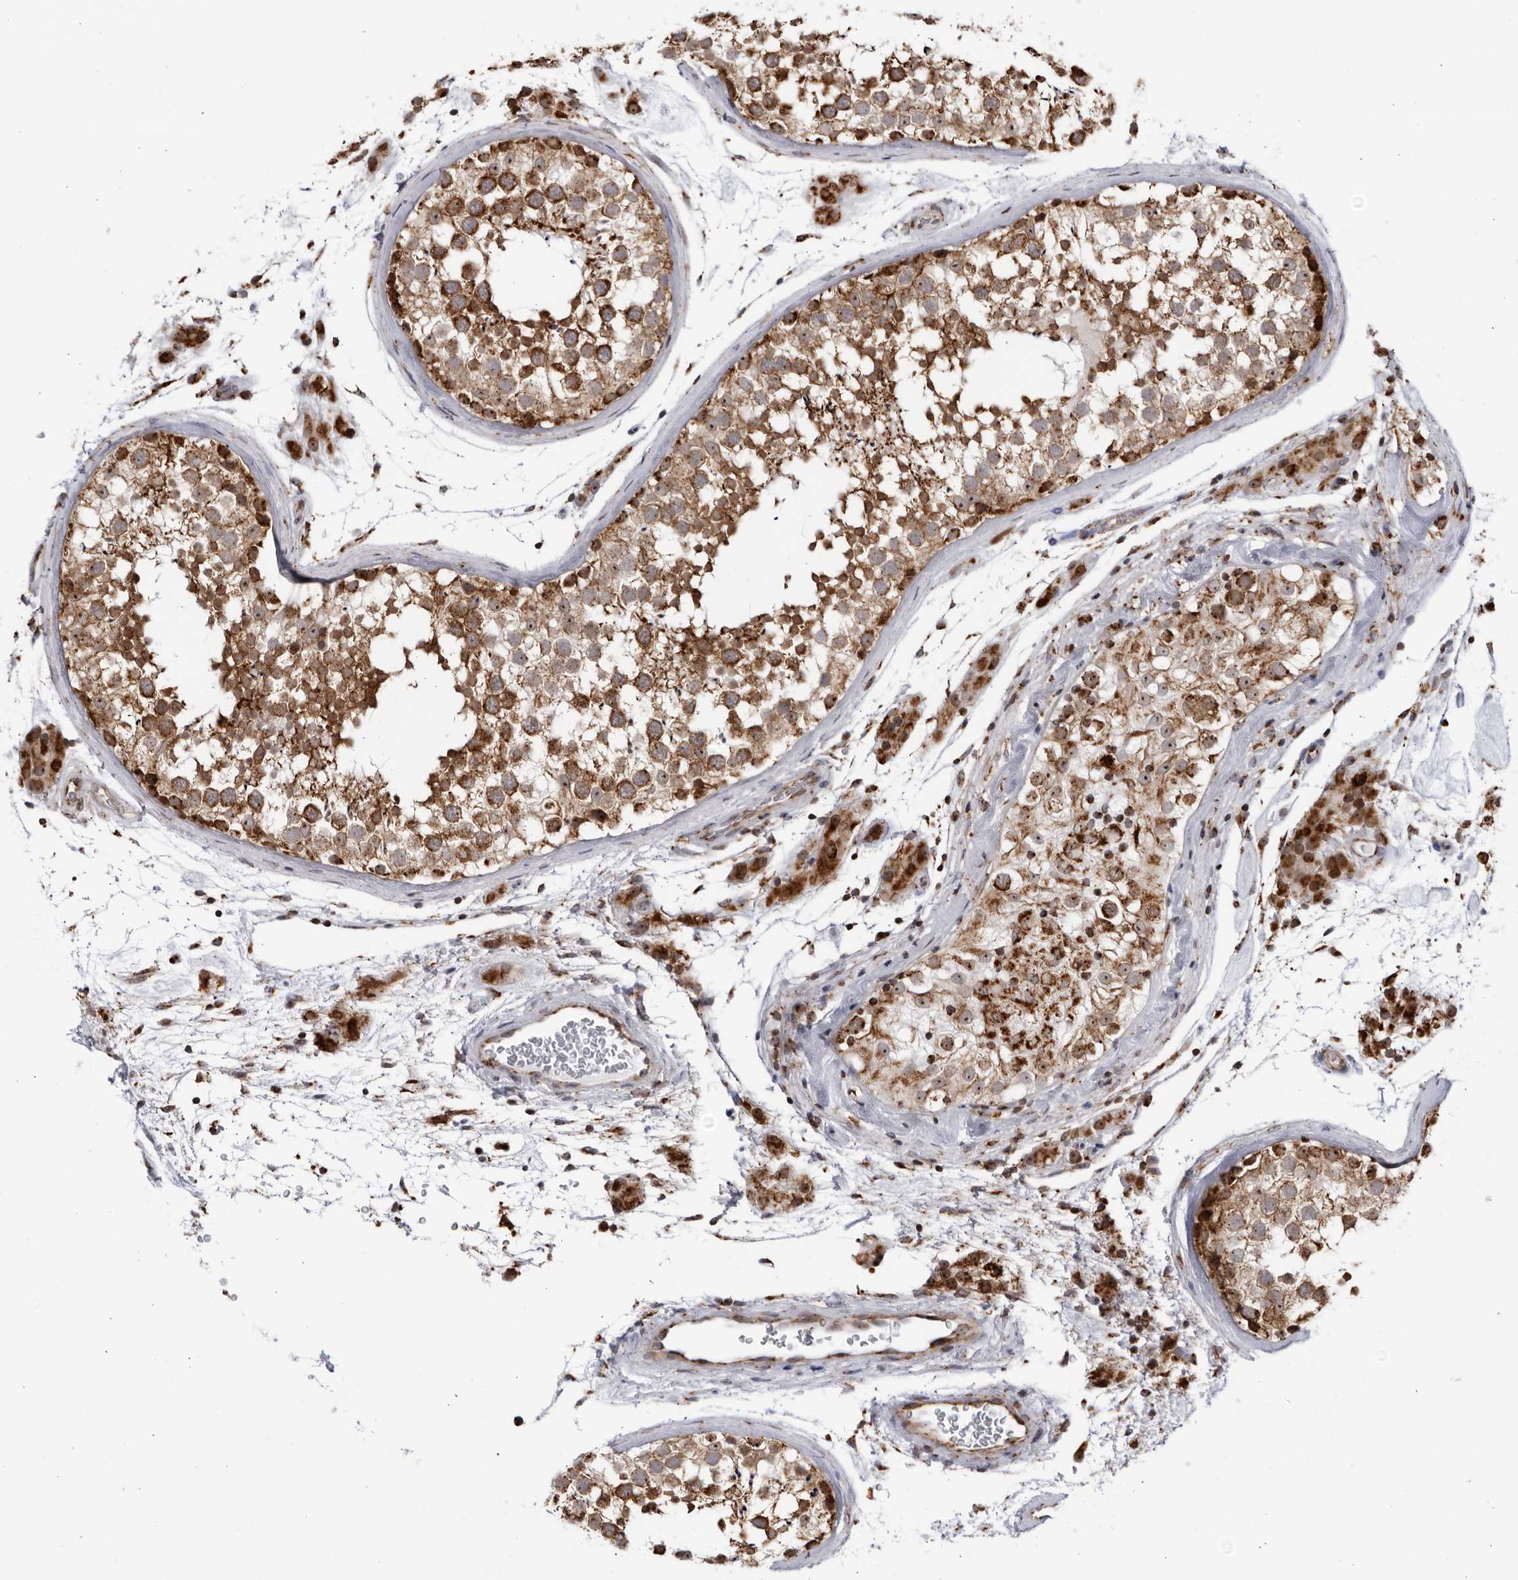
{"staining": {"intensity": "strong", "quantity": ">75%", "location": "cytoplasmic/membranous"}, "tissue": "testis", "cell_type": "Cells in seminiferous ducts", "image_type": "normal", "snomed": [{"axis": "morphology", "description": "Normal tissue, NOS"}, {"axis": "topography", "description": "Testis"}], "caption": "Brown immunohistochemical staining in normal human testis shows strong cytoplasmic/membranous positivity in approximately >75% of cells in seminiferous ducts. Using DAB (brown) and hematoxylin (blue) stains, captured at high magnification using brightfield microscopy.", "gene": "RBM34", "patient": {"sex": "male", "age": 46}}